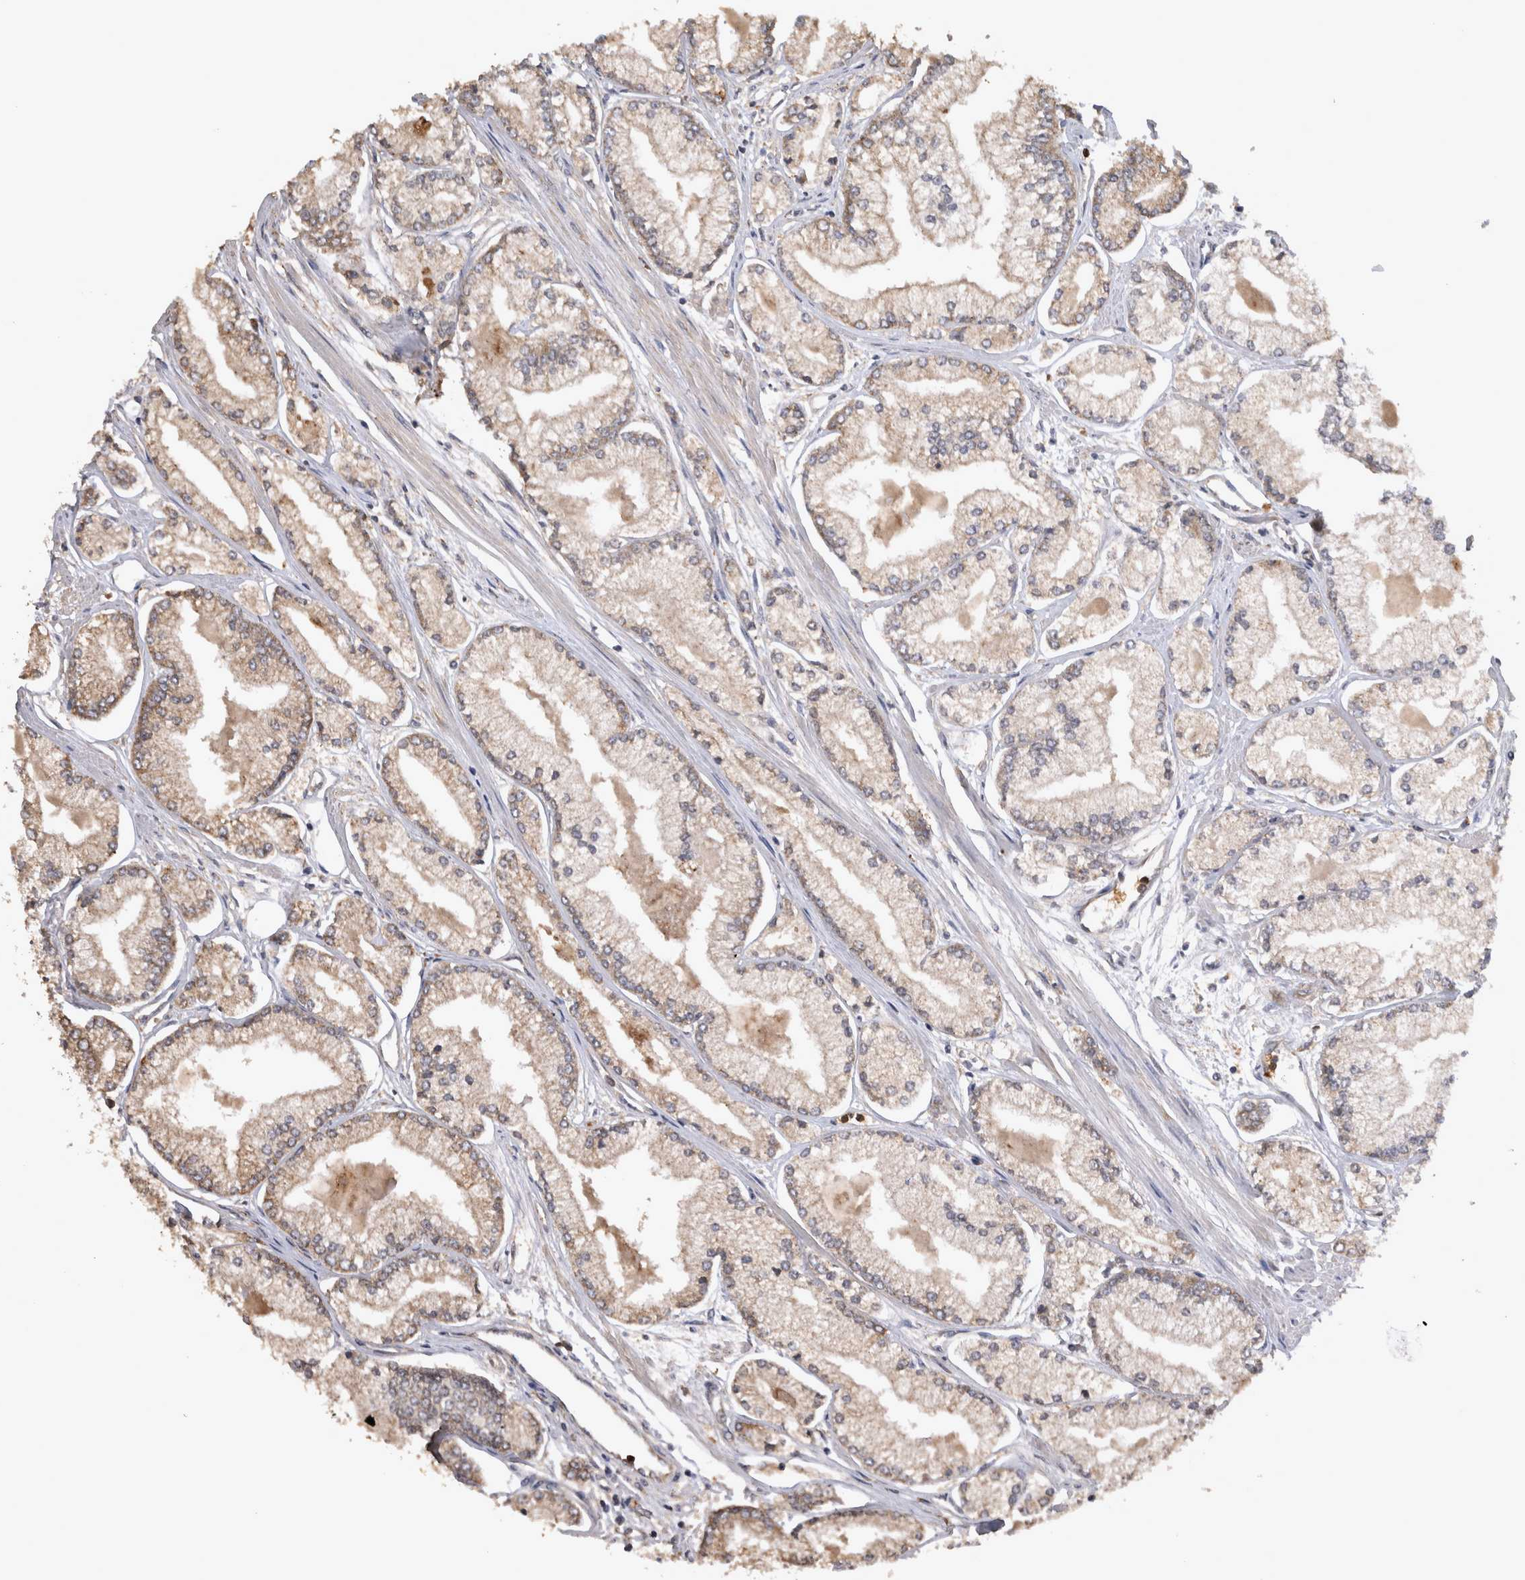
{"staining": {"intensity": "weak", "quantity": ">75%", "location": "cytoplasmic/membranous"}, "tissue": "prostate cancer", "cell_type": "Tumor cells", "image_type": "cancer", "snomed": [{"axis": "morphology", "description": "Adenocarcinoma, Low grade"}, {"axis": "topography", "description": "Prostate"}], "caption": "Prostate cancer (low-grade adenocarcinoma) was stained to show a protein in brown. There is low levels of weak cytoplasmic/membranous positivity in approximately >75% of tumor cells.", "gene": "TMED7", "patient": {"sex": "male", "age": 52}}